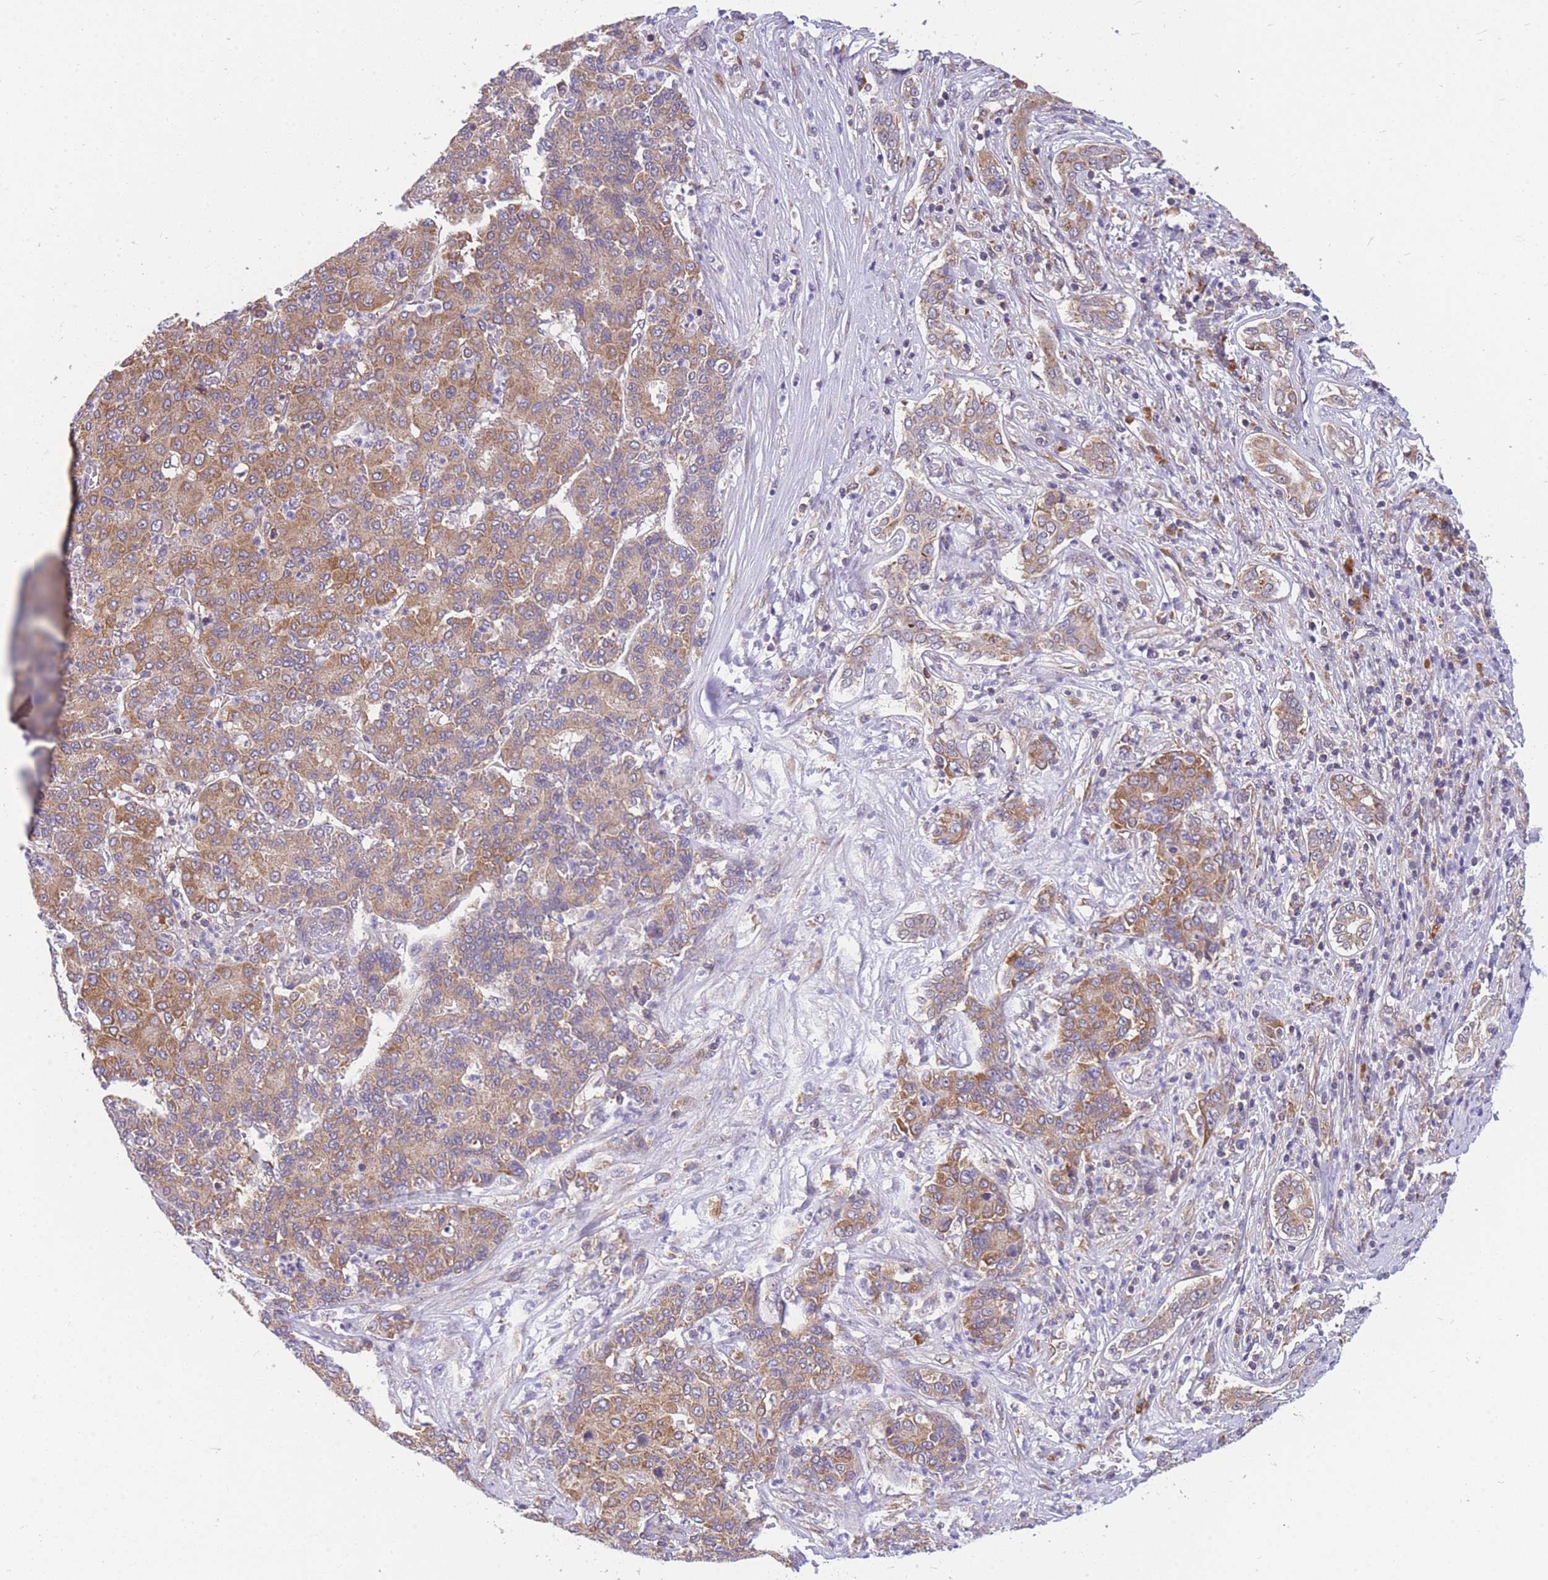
{"staining": {"intensity": "moderate", "quantity": ">75%", "location": "cytoplasmic/membranous"}, "tissue": "liver cancer", "cell_type": "Tumor cells", "image_type": "cancer", "snomed": [{"axis": "morphology", "description": "Carcinoma, Hepatocellular, NOS"}, {"axis": "topography", "description": "Liver"}], "caption": "This is a photomicrograph of immunohistochemistry staining of liver hepatocellular carcinoma, which shows moderate staining in the cytoplasmic/membranous of tumor cells.", "gene": "MRPL23", "patient": {"sex": "male", "age": 65}}